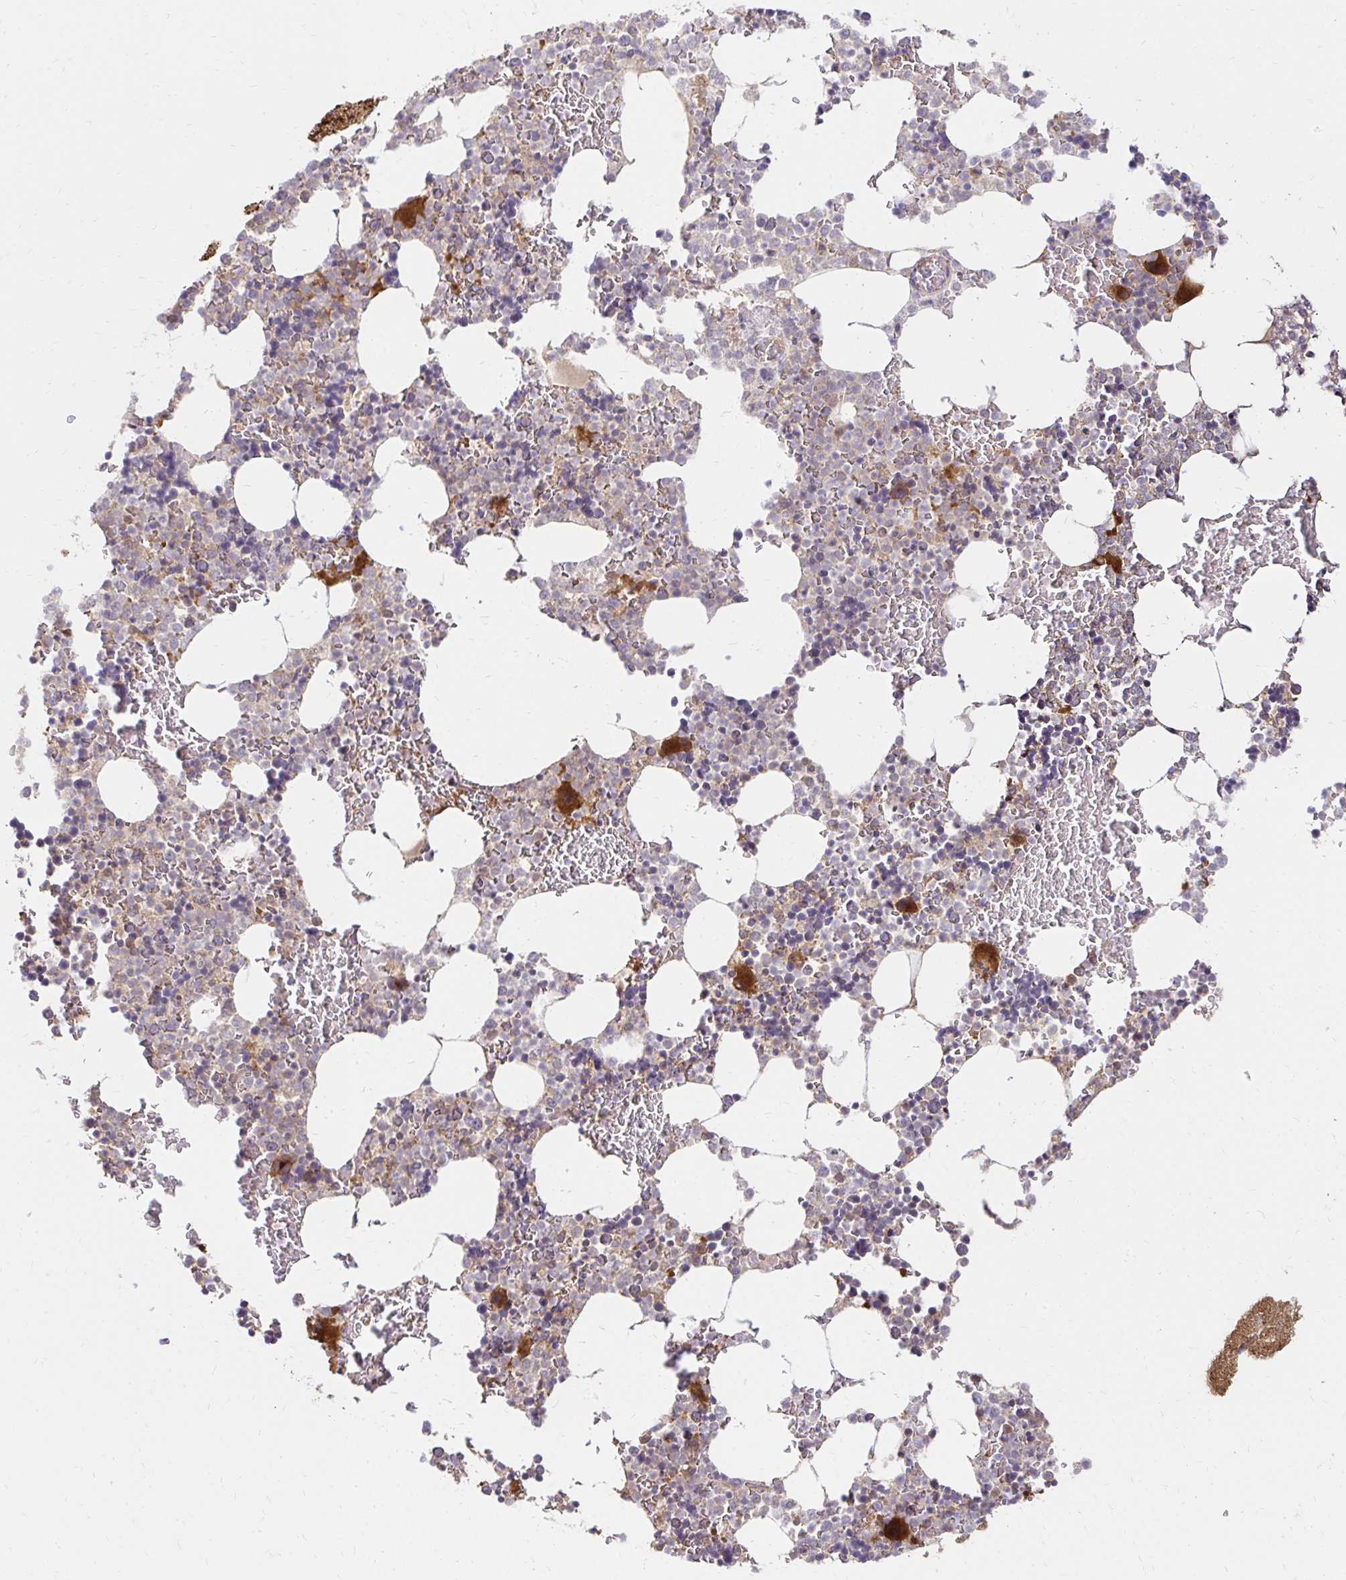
{"staining": {"intensity": "strong", "quantity": "<25%", "location": "cytoplasmic/membranous"}, "tissue": "bone marrow", "cell_type": "Hematopoietic cells", "image_type": "normal", "snomed": [{"axis": "morphology", "description": "Normal tissue, NOS"}, {"axis": "topography", "description": "Bone marrow"}], "caption": "DAB (3,3'-diaminobenzidine) immunohistochemical staining of benign bone marrow reveals strong cytoplasmic/membranous protein expression in about <25% of hematopoietic cells. Using DAB (3,3'-diaminobenzidine) (brown) and hematoxylin (blue) stains, captured at high magnification using brightfield microscopy.", "gene": "ITGA2", "patient": {"sex": "female", "age": 42}}